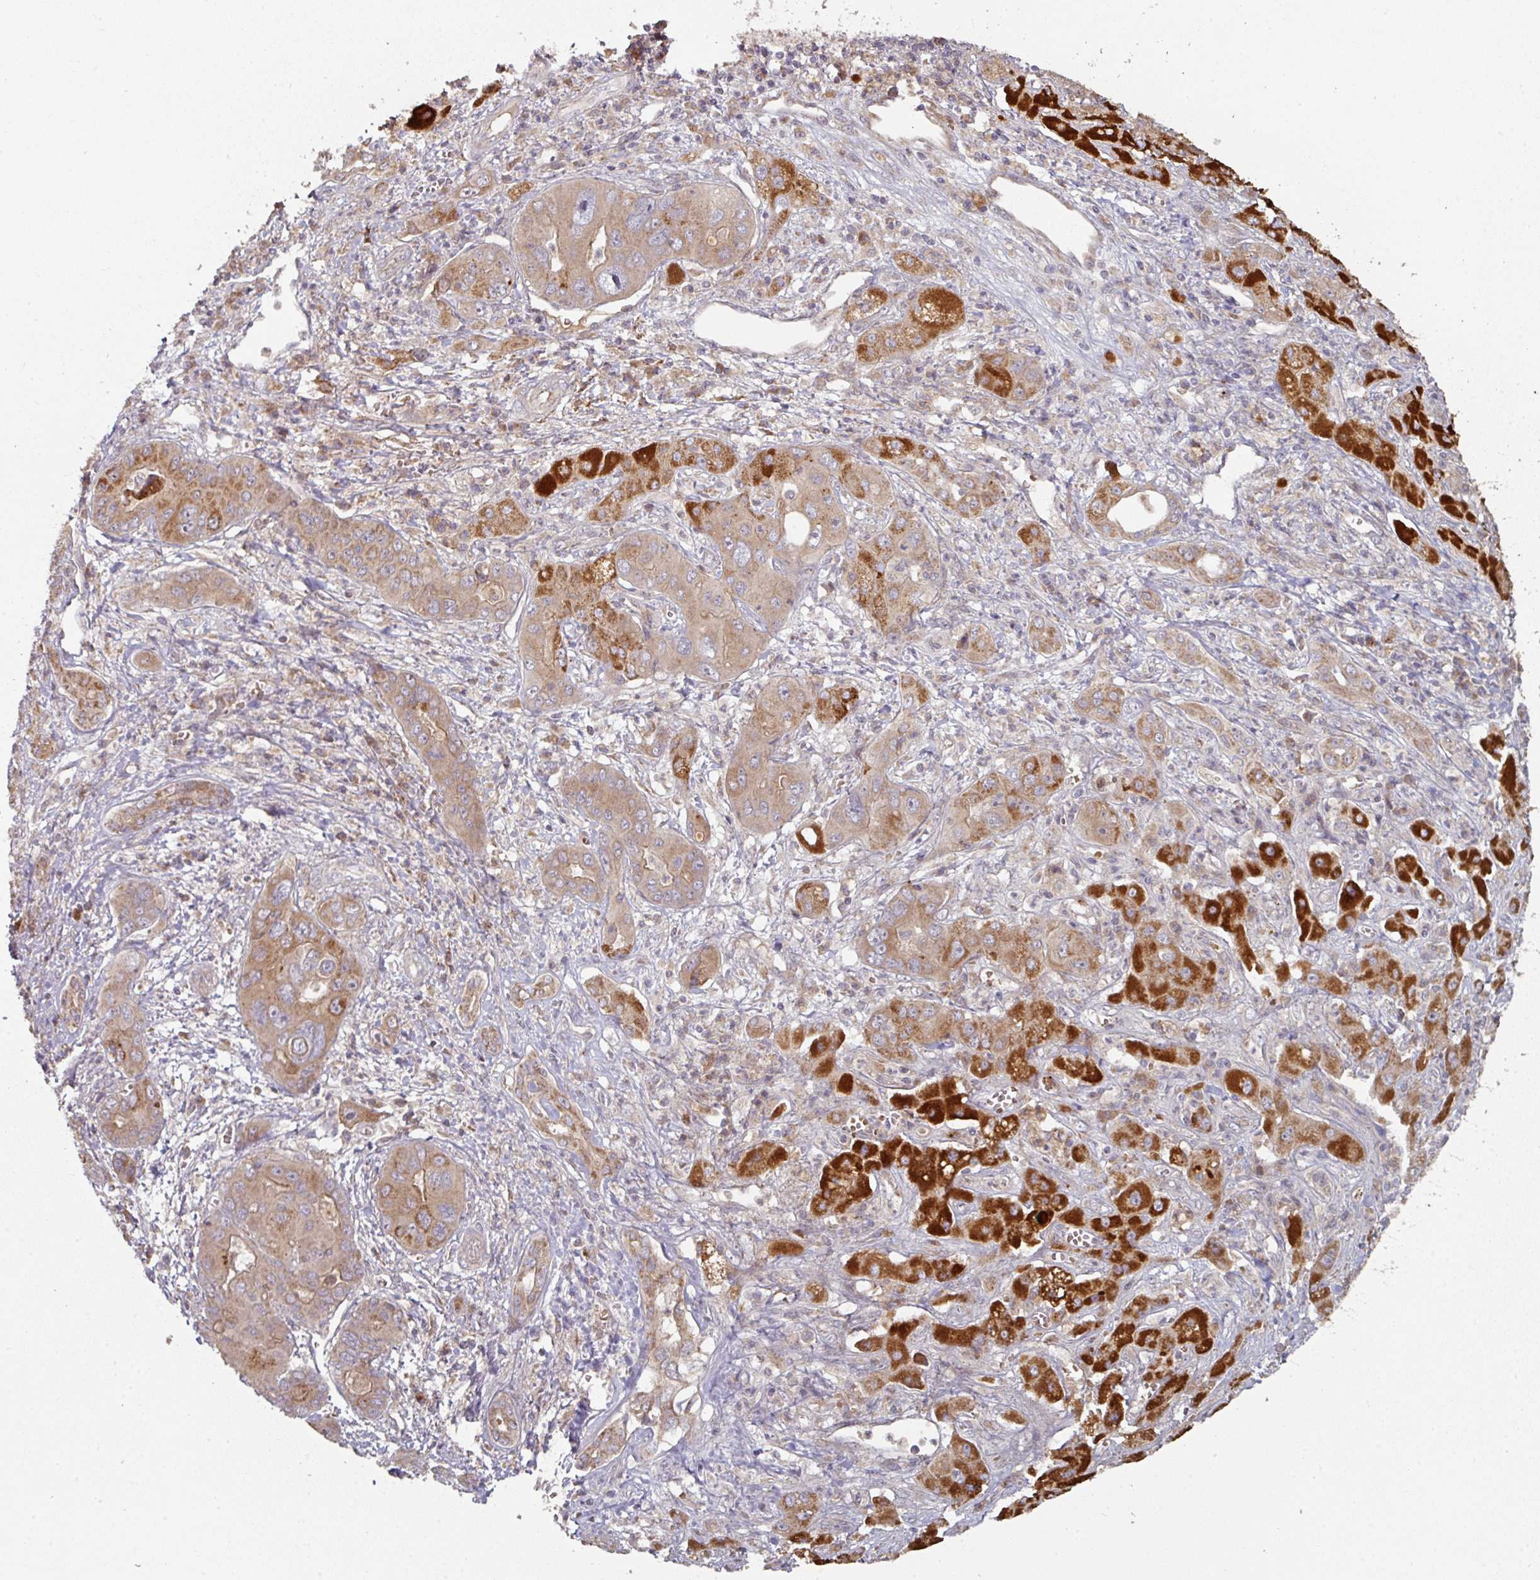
{"staining": {"intensity": "moderate", "quantity": ">75%", "location": "cytoplasmic/membranous"}, "tissue": "liver cancer", "cell_type": "Tumor cells", "image_type": "cancer", "snomed": [{"axis": "morphology", "description": "Cholangiocarcinoma"}, {"axis": "topography", "description": "Liver"}], "caption": "This is an image of immunohistochemistry (IHC) staining of liver cancer (cholangiocarcinoma), which shows moderate staining in the cytoplasmic/membranous of tumor cells.", "gene": "DNAJC7", "patient": {"sex": "male", "age": 67}}